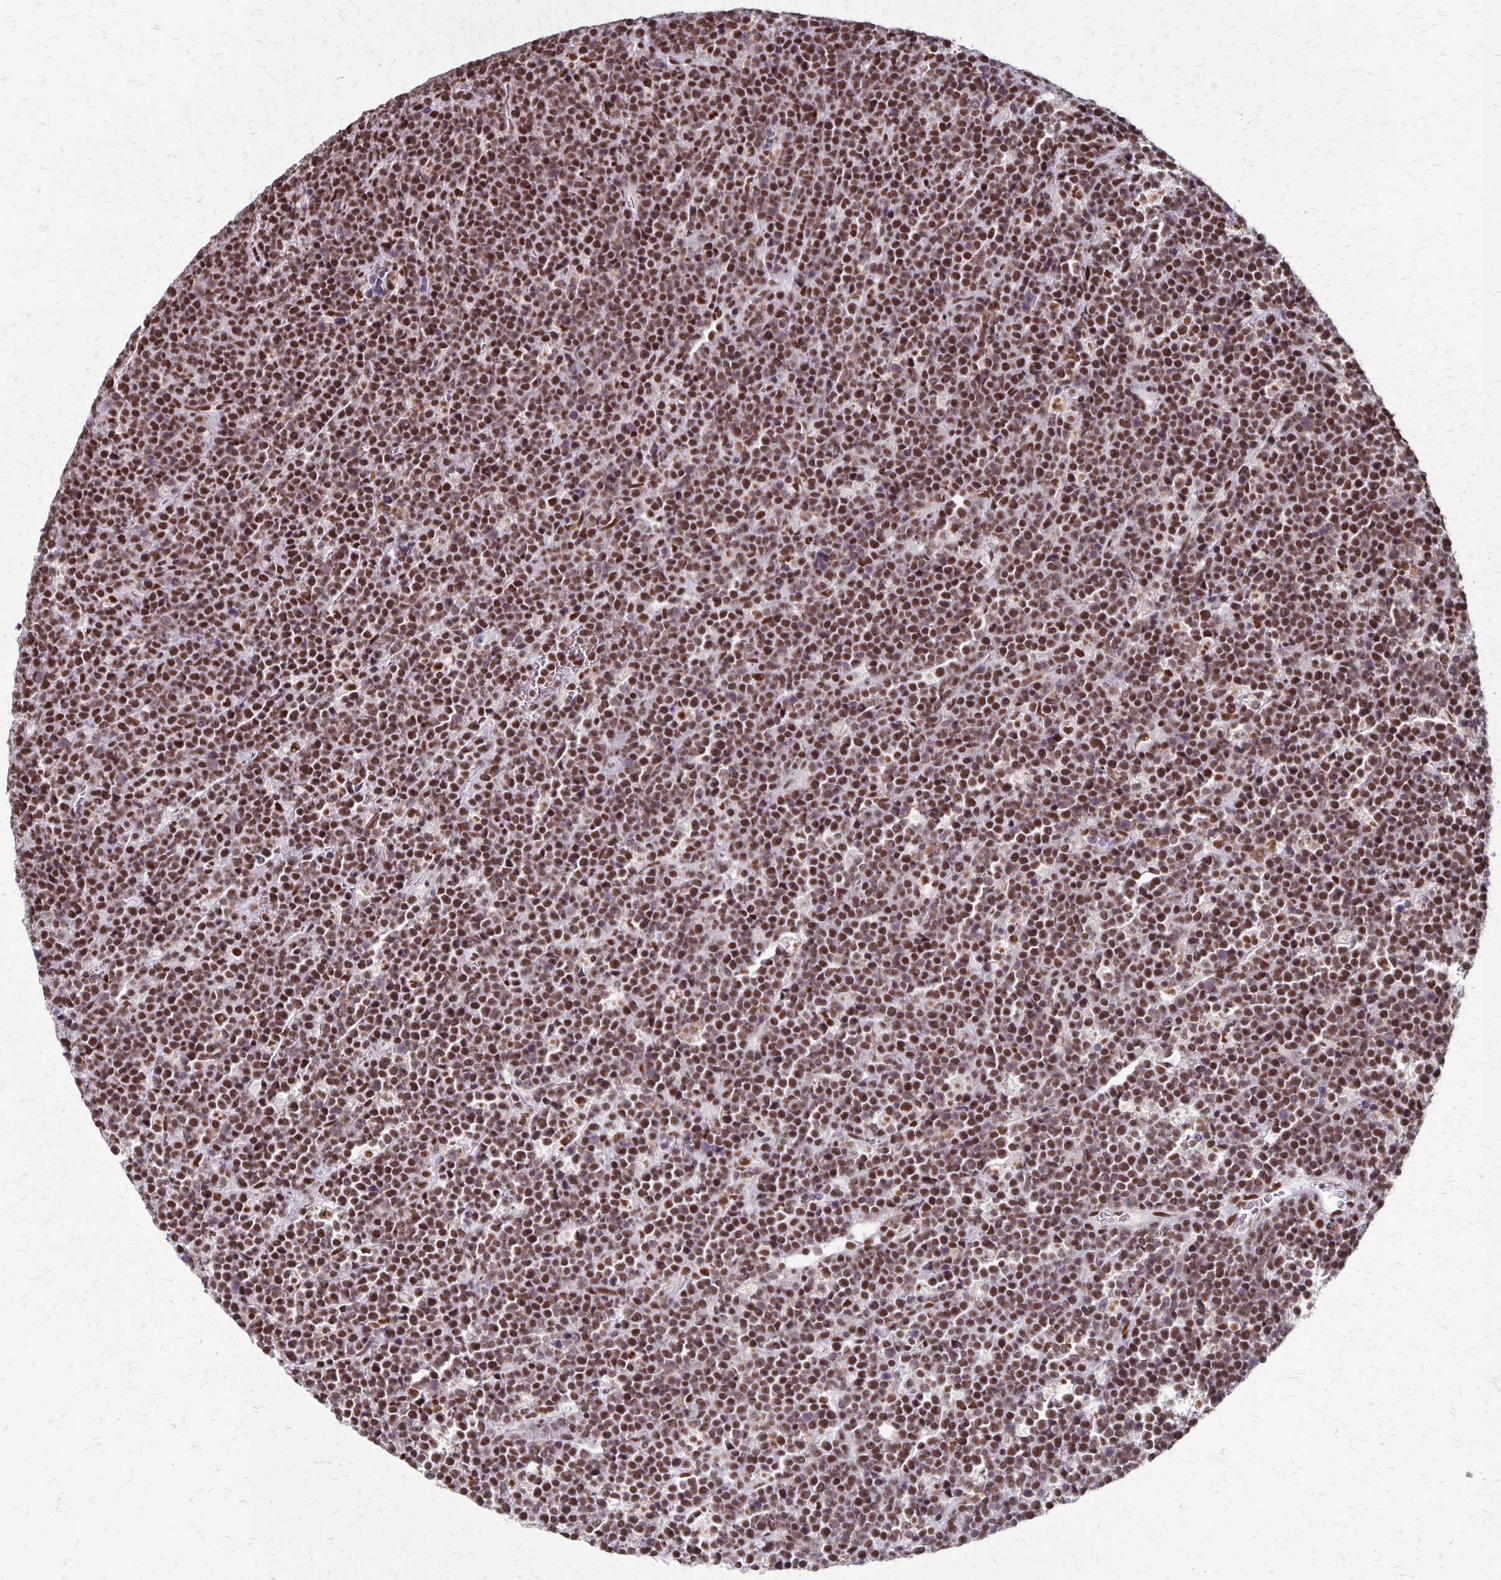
{"staining": {"intensity": "strong", "quantity": ">75%", "location": "nuclear"}, "tissue": "lymphoma", "cell_type": "Tumor cells", "image_type": "cancer", "snomed": [{"axis": "morphology", "description": "Malignant lymphoma, non-Hodgkin's type, High grade"}, {"axis": "topography", "description": "Ovary"}], "caption": "Lymphoma was stained to show a protein in brown. There is high levels of strong nuclear expression in about >75% of tumor cells.", "gene": "XRCC6", "patient": {"sex": "female", "age": 56}}